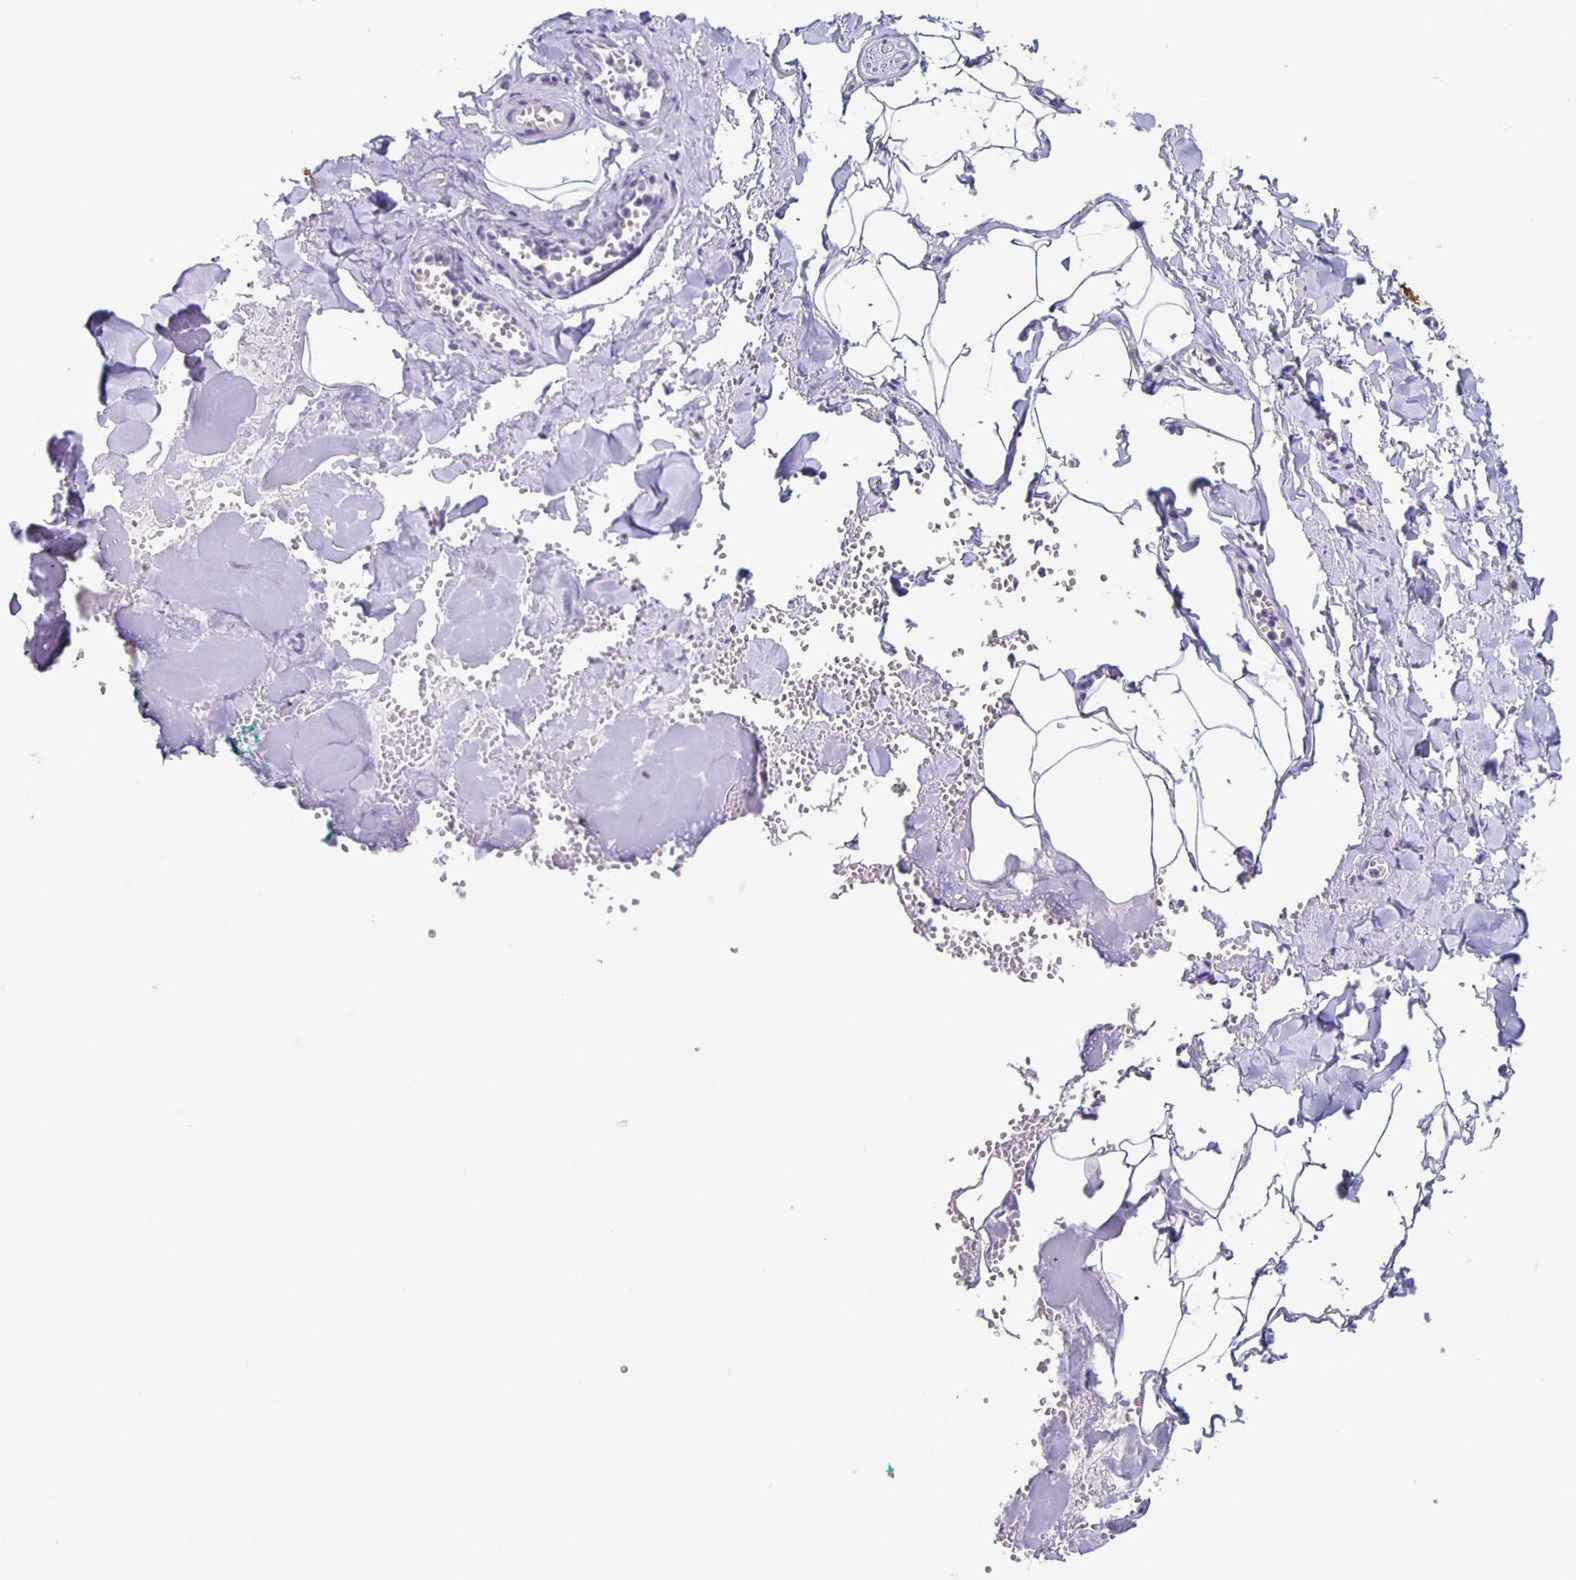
{"staining": {"intensity": "negative", "quantity": "none", "location": "none"}, "tissue": "adipose tissue", "cell_type": "Adipocytes", "image_type": "normal", "snomed": [{"axis": "morphology", "description": "Normal tissue, NOS"}, {"axis": "topography", "description": "Vulva"}, {"axis": "topography", "description": "Peripheral nerve tissue"}], "caption": "An immunohistochemistry (IHC) histopathology image of normal adipose tissue is shown. There is no staining in adipocytes of adipose tissue. (Stains: DAB (3,3'-diaminobenzidine) IHC with hematoxylin counter stain, Microscopy: brightfield microscopy at high magnification).", "gene": "TPPP", "patient": {"sex": "female", "age": 66}}